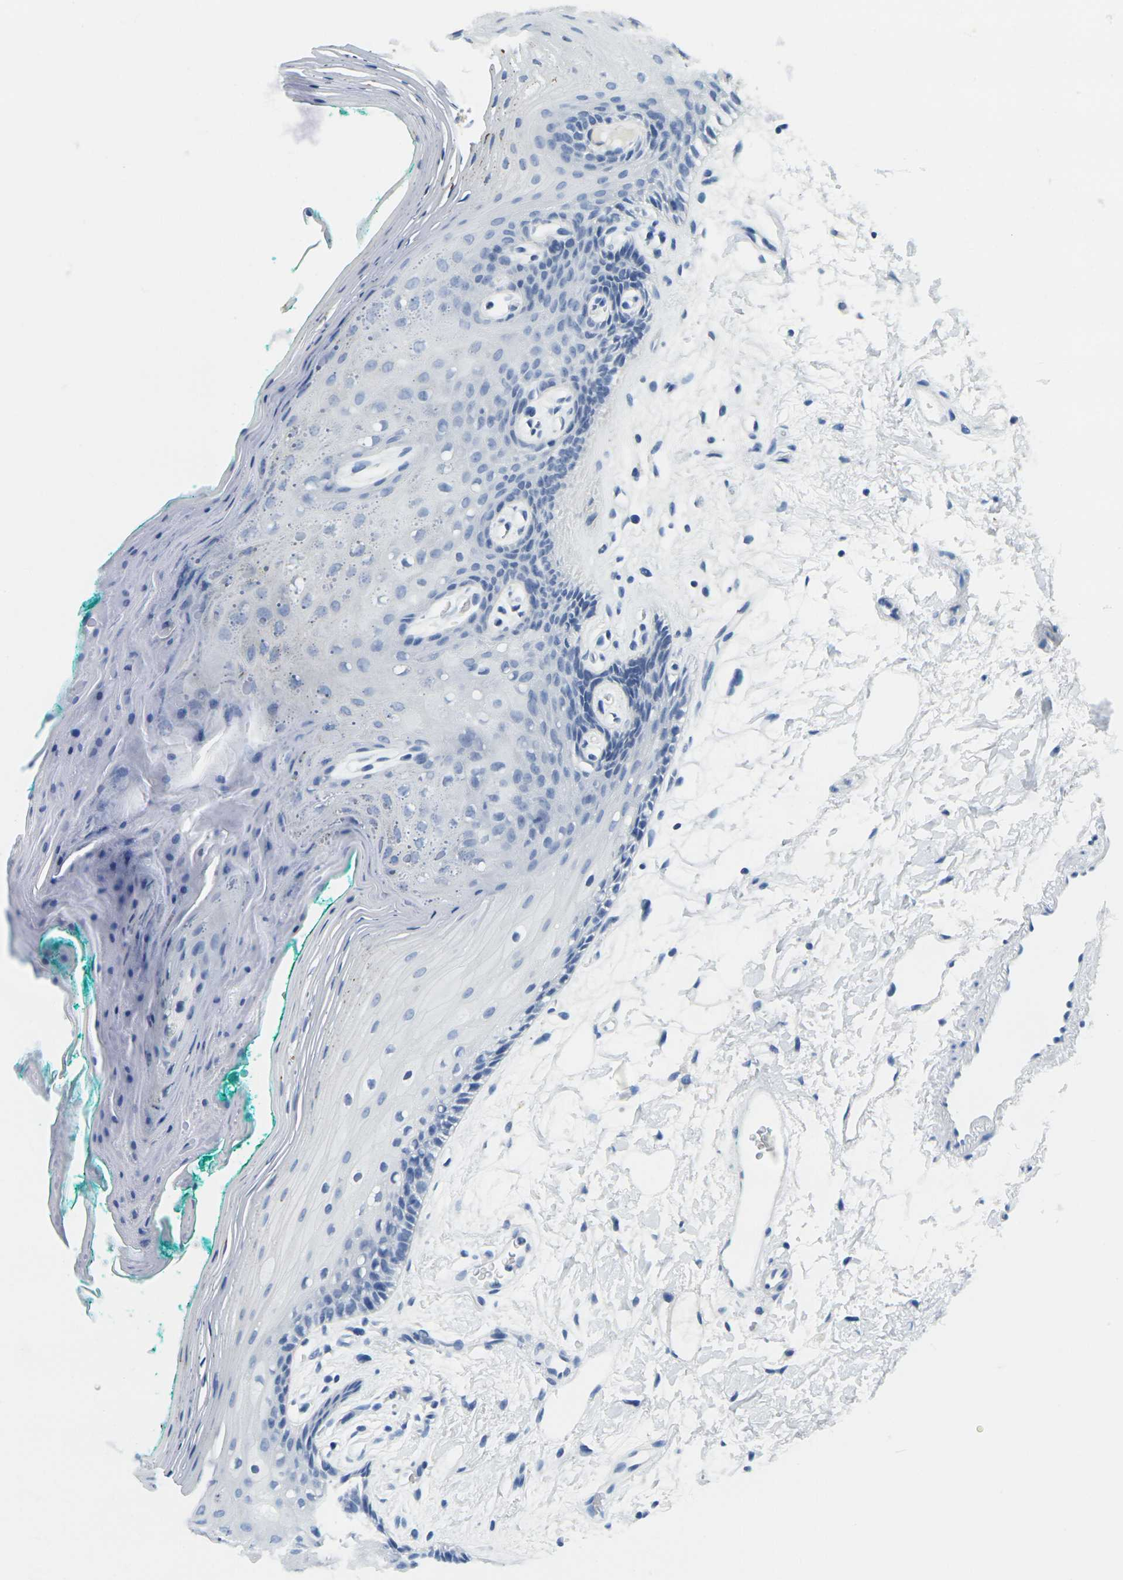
{"staining": {"intensity": "negative", "quantity": "none", "location": "none"}, "tissue": "oral mucosa", "cell_type": "Squamous epithelial cells", "image_type": "normal", "snomed": [{"axis": "morphology", "description": "Normal tissue, NOS"}, {"axis": "topography", "description": "Skeletal muscle"}, {"axis": "topography", "description": "Oral tissue"}, {"axis": "topography", "description": "Peripheral nerve tissue"}], "caption": "Immunohistochemistry photomicrograph of benign oral mucosa stained for a protein (brown), which shows no positivity in squamous epithelial cells.", "gene": "FAM3D", "patient": {"sex": "female", "age": 84}}